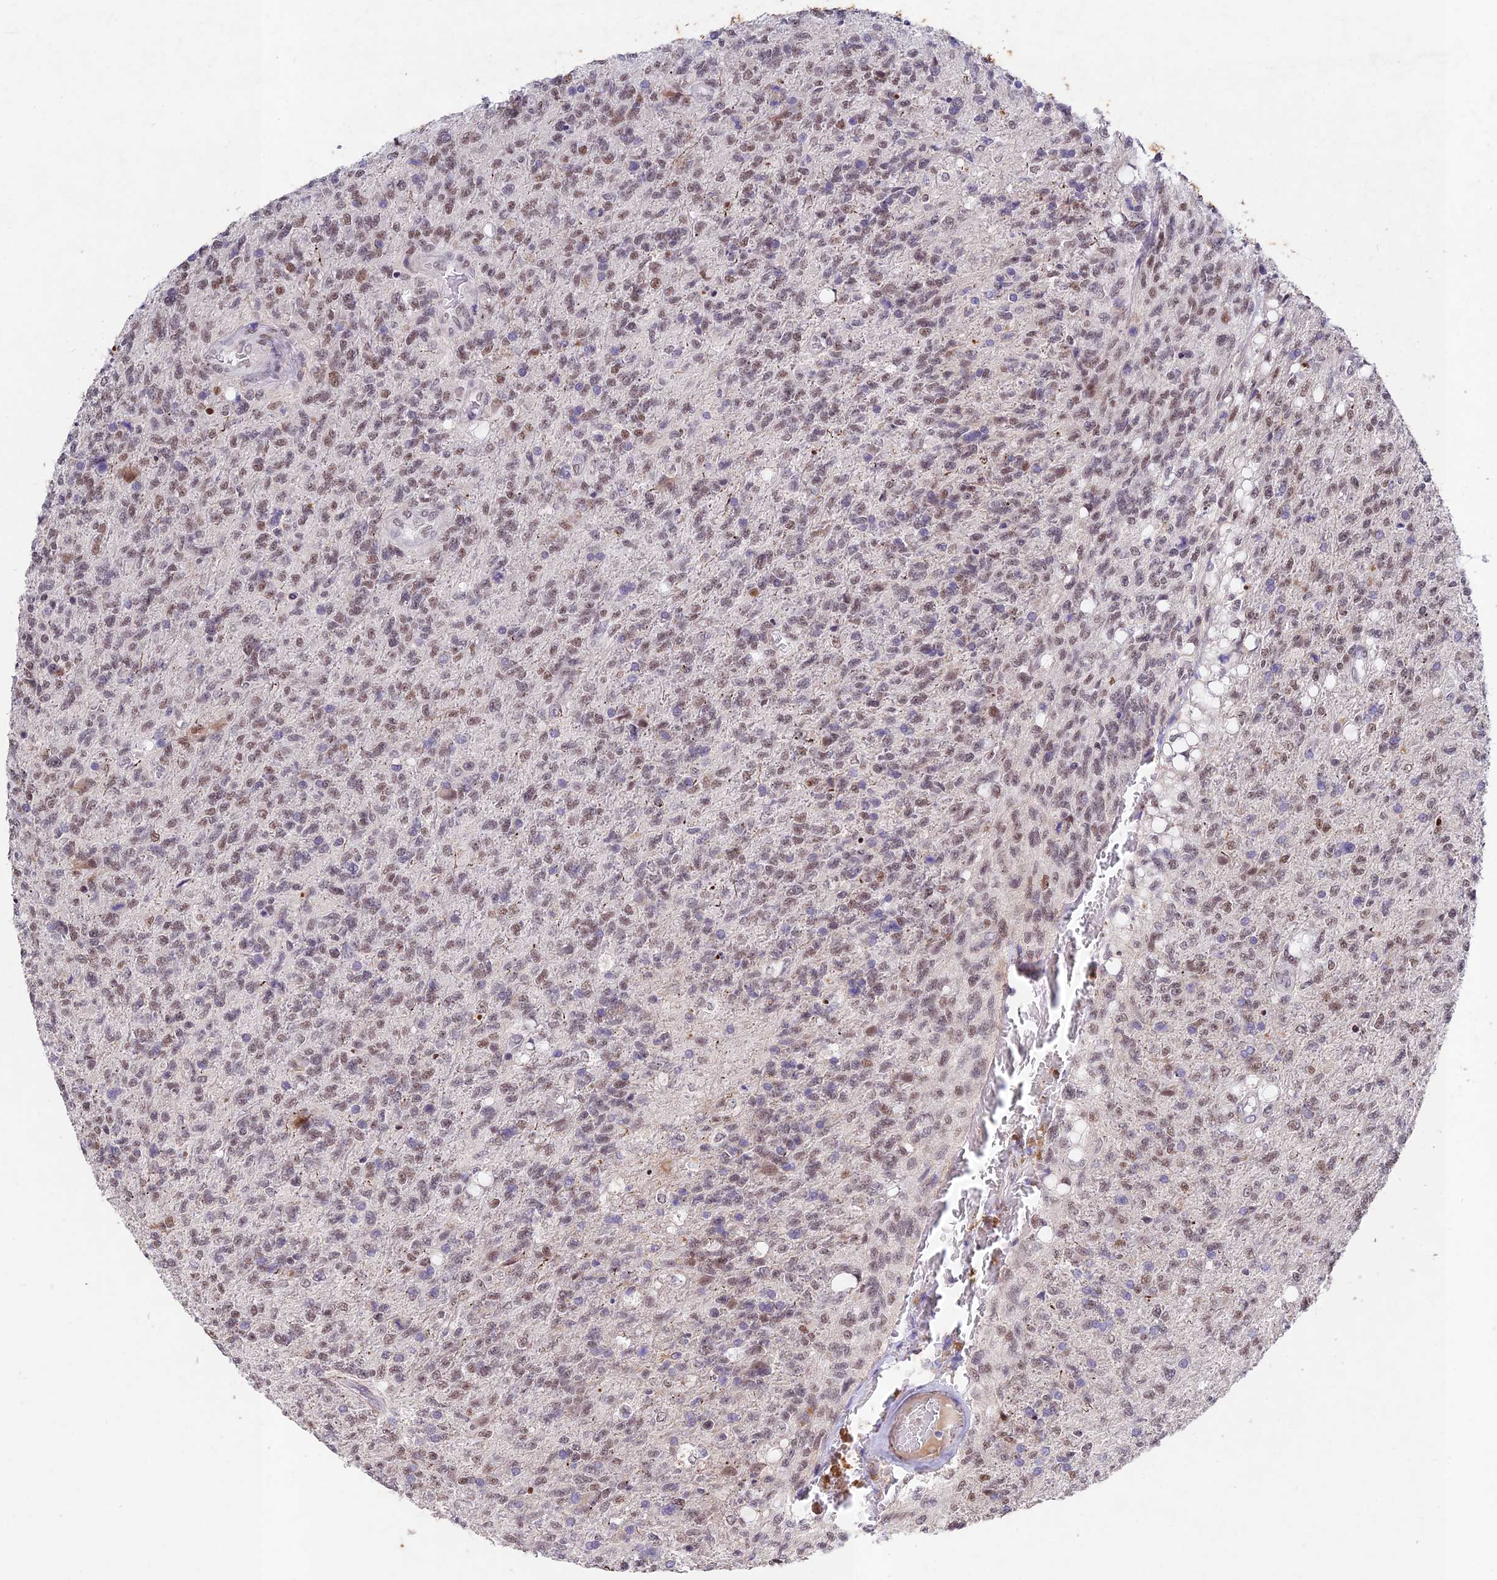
{"staining": {"intensity": "moderate", "quantity": "25%-75%", "location": "nuclear"}, "tissue": "glioma", "cell_type": "Tumor cells", "image_type": "cancer", "snomed": [{"axis": "morphology", "description": "Glioma, malignant, High grade"}, {"axis": "topography", "description": "Brain"}], "caption": "This is a micrograph of immunohistochemistry (IHC) staining of glioma, which shows moderate staining in the nuclear of tumor cells.", "gene": "RAVER1", "patient": {"sex": "male", "age": 56}}